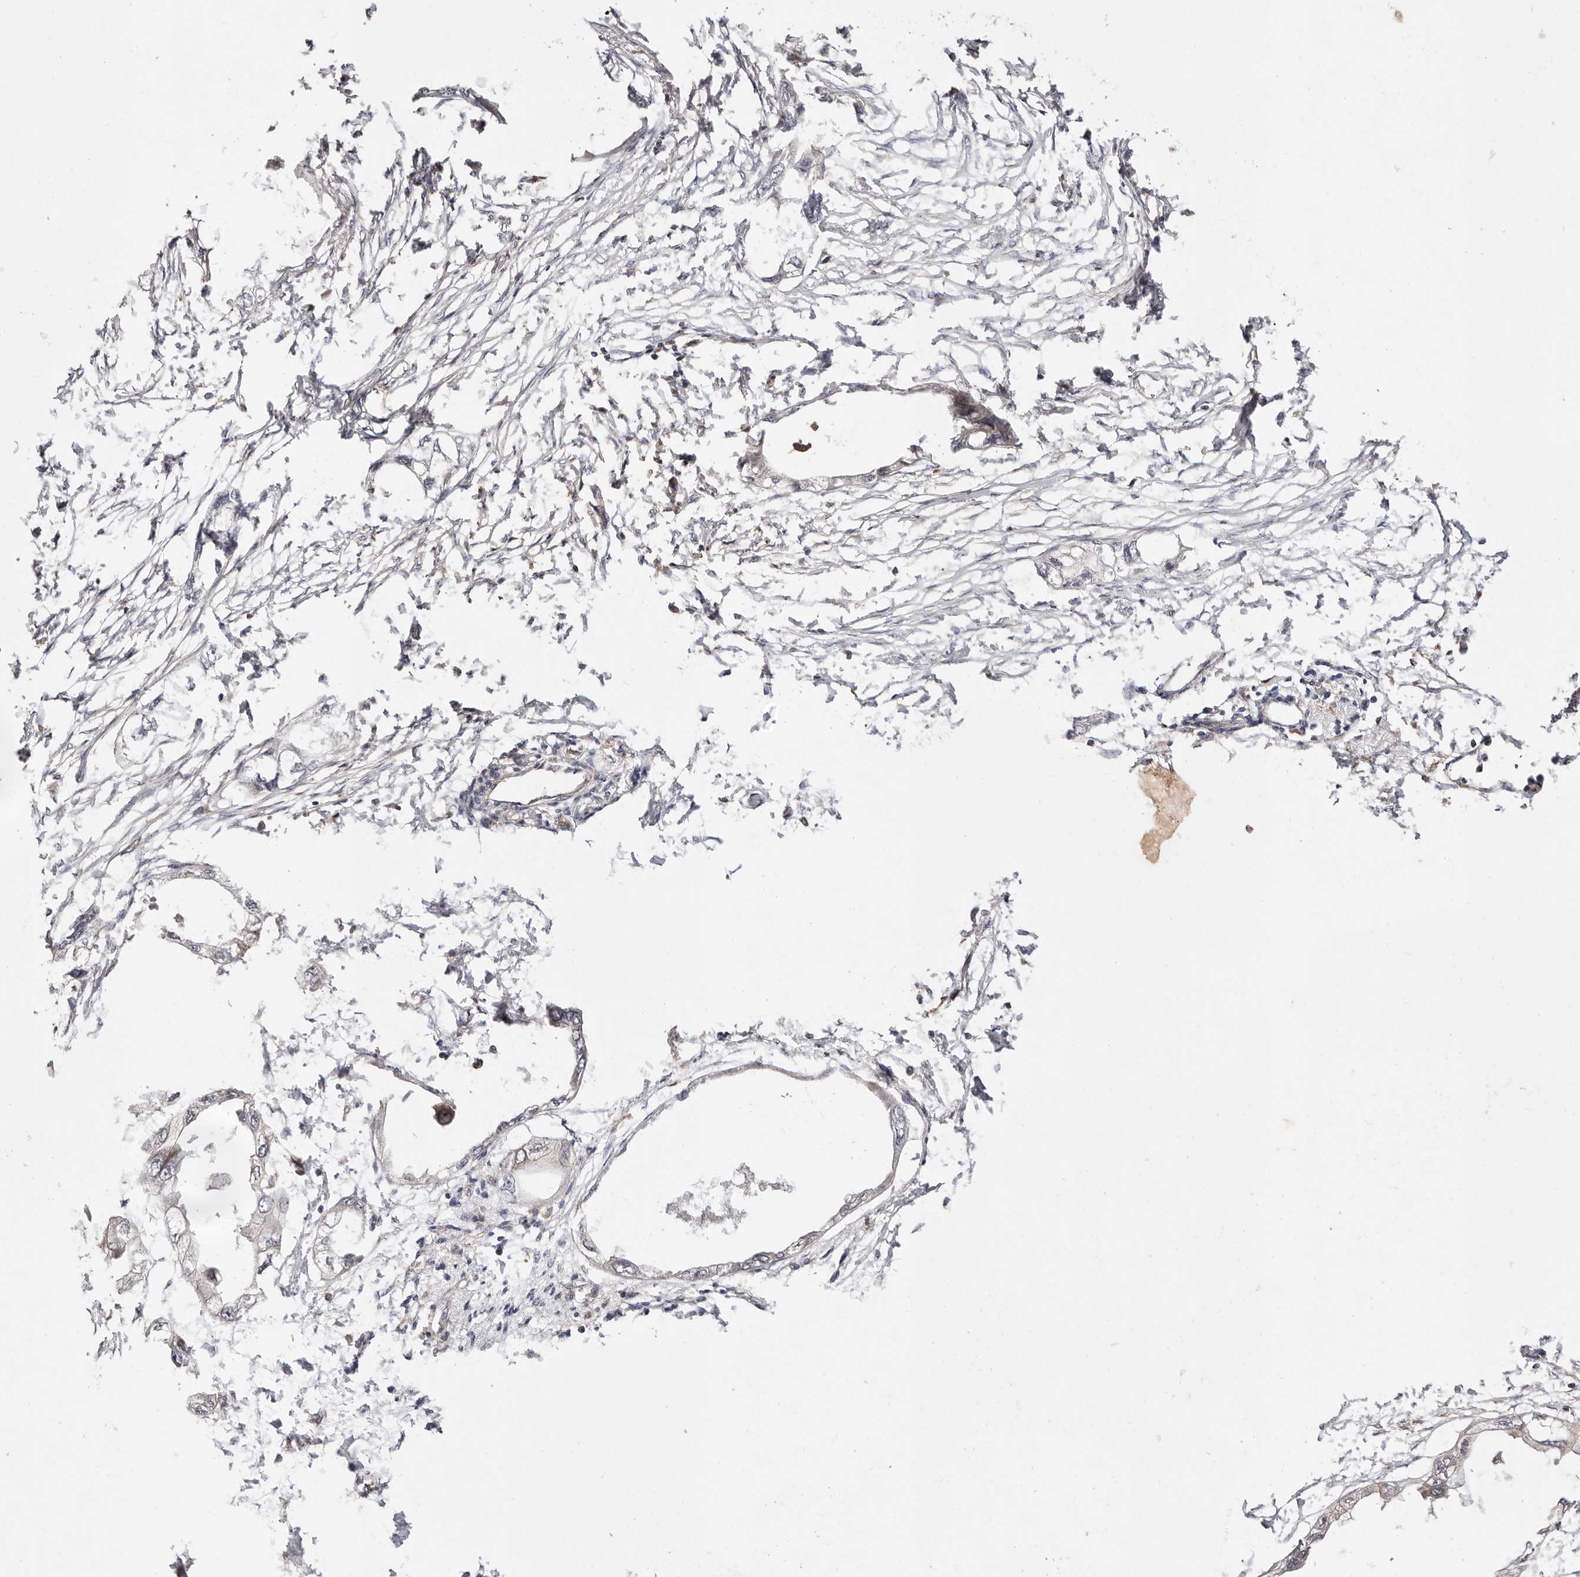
{"staining": {"intensity": "negative", "quantity": "none", "location": "none"}, "tissue": "endometrial cancer", "cell_type": "Tumor cells", "image_type": "cancer", "snomed": [{"axis": "morphology", "description": "Adenocarcinoma, NOS"}, {"axis": "morphology", "description": "Adenocarcinoma, metastatic, NOS"}, {"axis": "topography", "description": "Adipose tissue"}, {"axis": "topography", "description": "Endometrium"}], "caption": "Immunohistochemistry (IHC) image of neoplastic tissue: human endometrial cancer (metastatic adenocarcinoma) stained with DAB (3,3'-diaminobenzidine) reveals no significant protein positivity in tumor cells.", "gene": "MAPK1", "patient": {"sex": "female", "age": 67}}